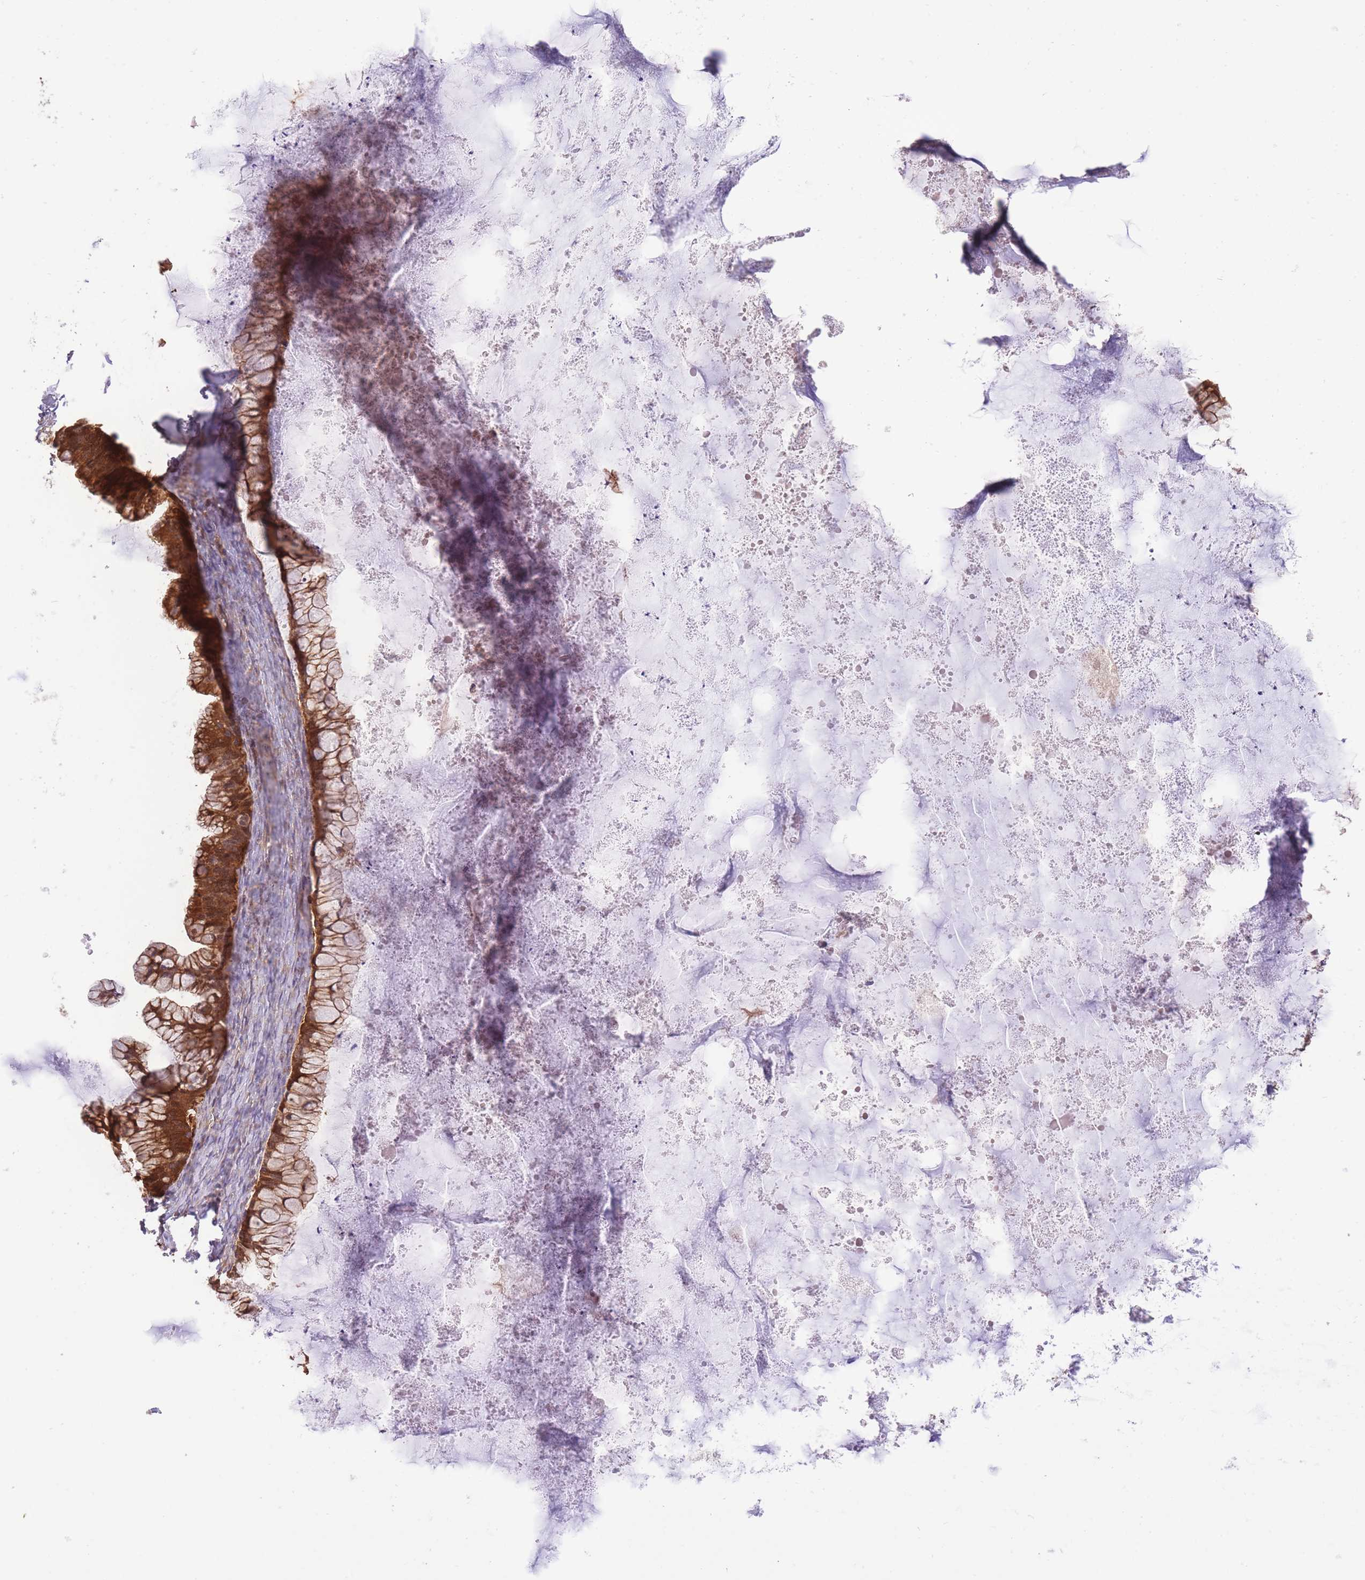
{"staining": {"intensity": "strong", "quantity": ">75%", "location": "cytoplasmic/membranous"}, "tissue": "ovarian cancer", "cell_type": "Tumor cells", "image_type": "cancer", "snomed": [{"axis": "morphology", "description": "Cystadenocarcinoma, mucinous, NOS"}, {"axis": "topography", "description": "Ovary"}], "caption": "Tumor cells reveal strong cytoplasmic/membranous staining in approximately >75% of cells in ovarian cancer.", "gene": "PREP", "patient": {"sex": "female", "age": 35}}